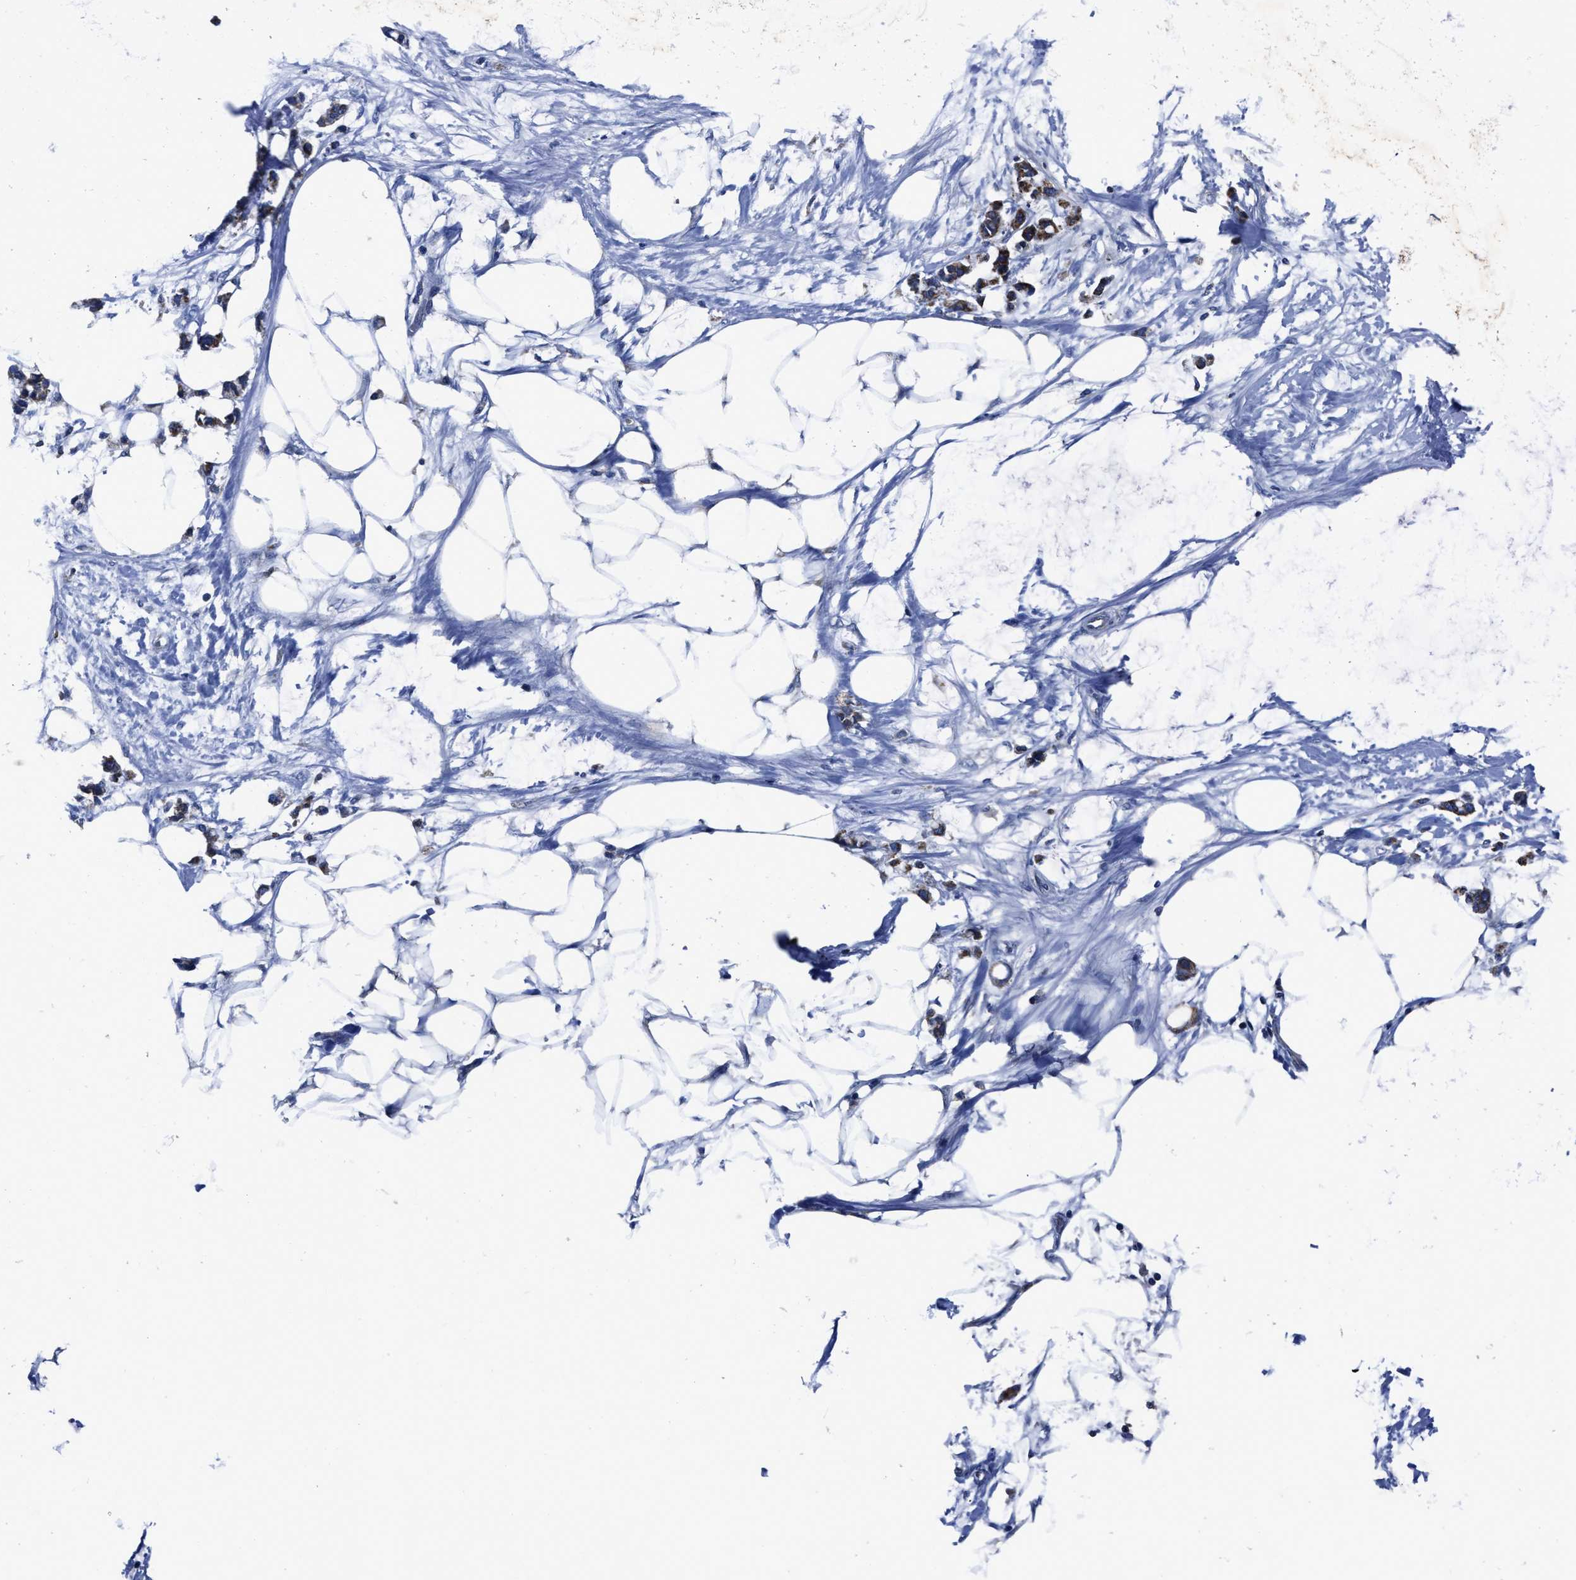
{"staining": {"intensity": "negative", "quantity": "none", "location": "none"}, "tissue": "adipose tissue", "cell_type": "Adipocytes", "image_type": "normal", "snomed": [{"axis": "morphology", "description": "Normal tissue, NOS"}, {"axis": "morphology", "description": "Adenocarcinoma, NOS"}, {"axis": "topography", "description": "Colon"}, {"axis": "topography", "description": "Peripheral nerve tissue"}], "caption": "Immunohistochemical staining of normal adipose tissue reveals no significant staining in adipocytes.", "gene": "CACNA1D", "patient": {"sex": "male", "age": 14}}